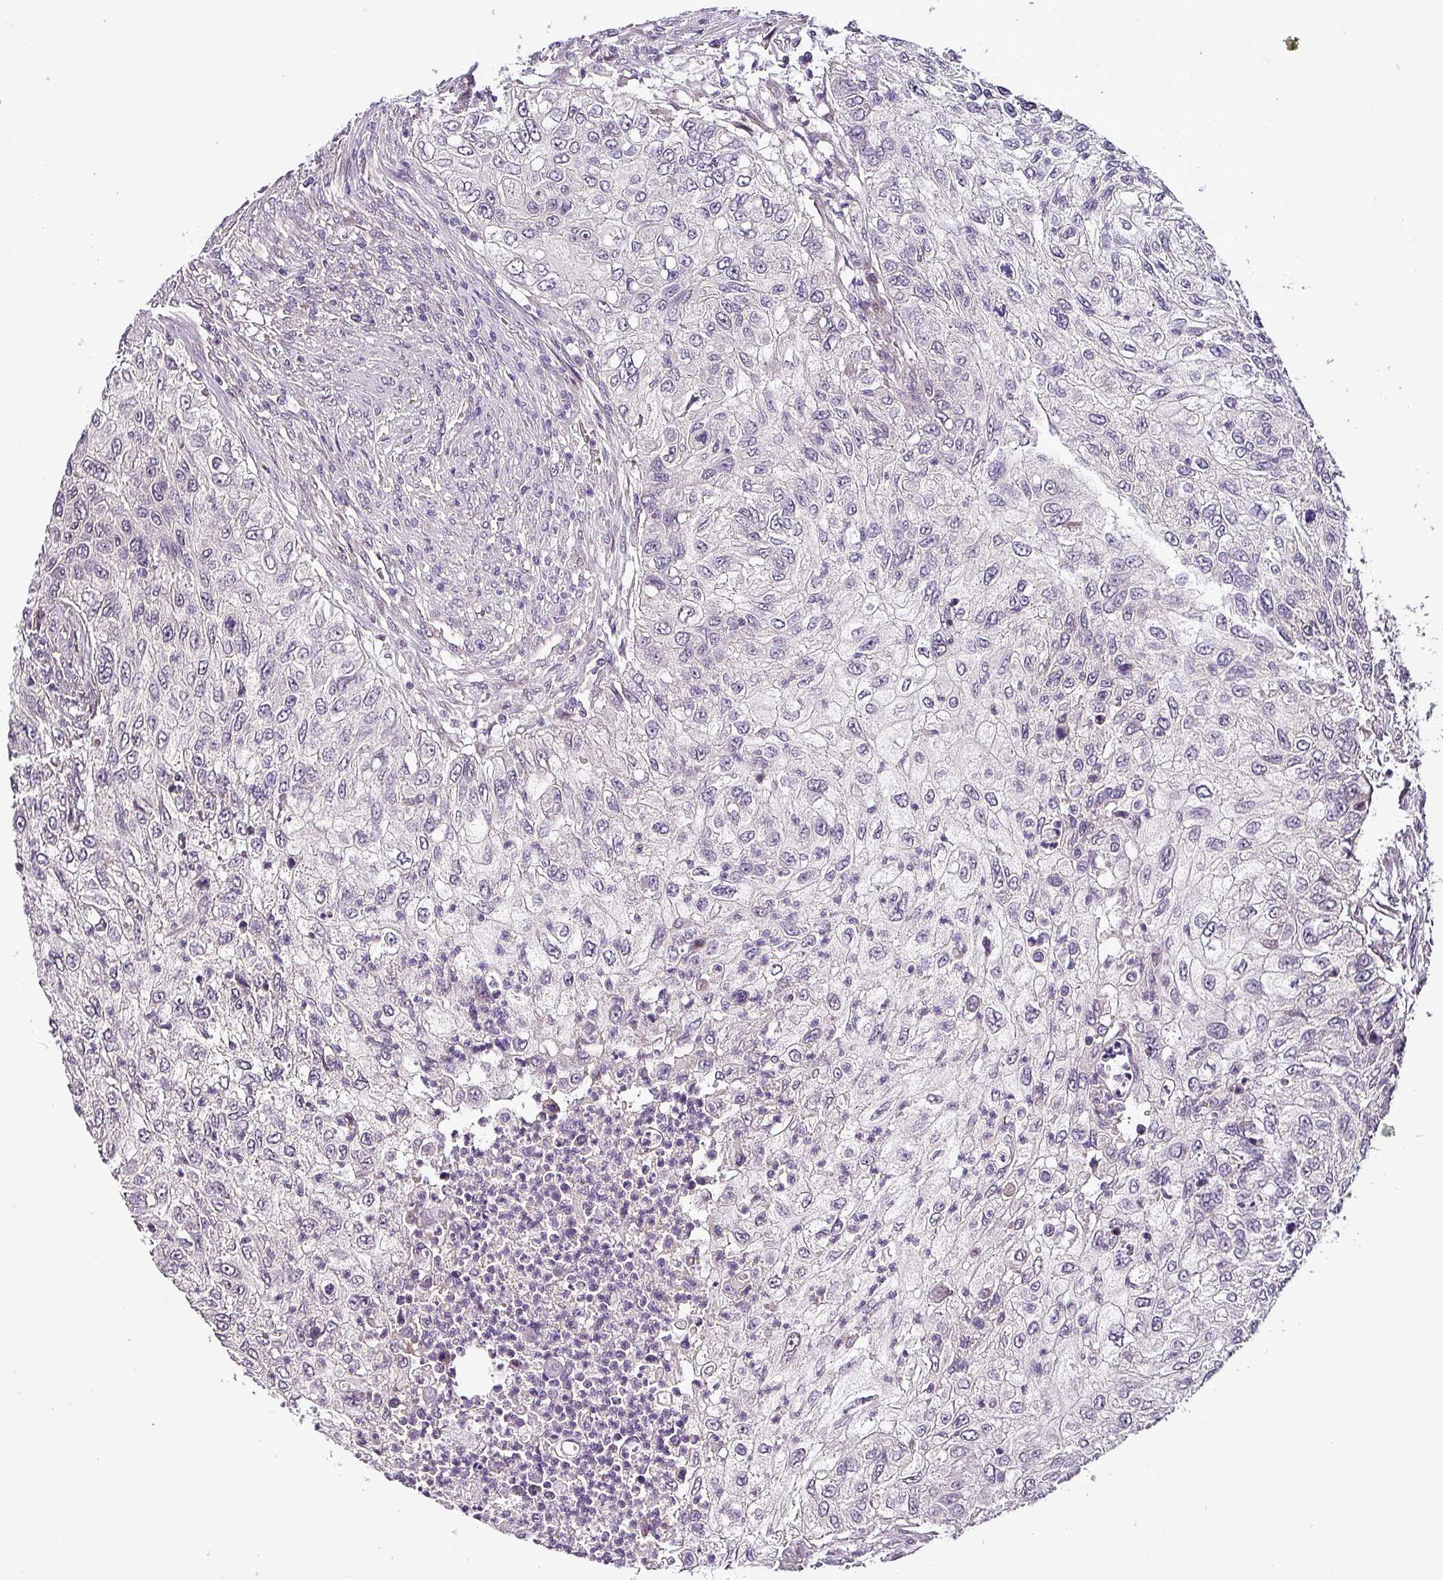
{"staining": {"intensity": "negative", "quantity": "none", "location": "none"}, "tissue": "urothelial cancer", "cell_type": "Tumor cells", "image_type": "cancer", "snomed": [{"axis": "morphology", "description": "Urothelial carcinoma, High grade"}, {"axis": "topography", "description": "Urinary bladder"}], "caption": "DAB immunohistochemical staining of human urothelial cancer exhibits no significant expression in tumor cells.", "gene": "GRAPL", "patient": {"sex": "female", "age": 60}}